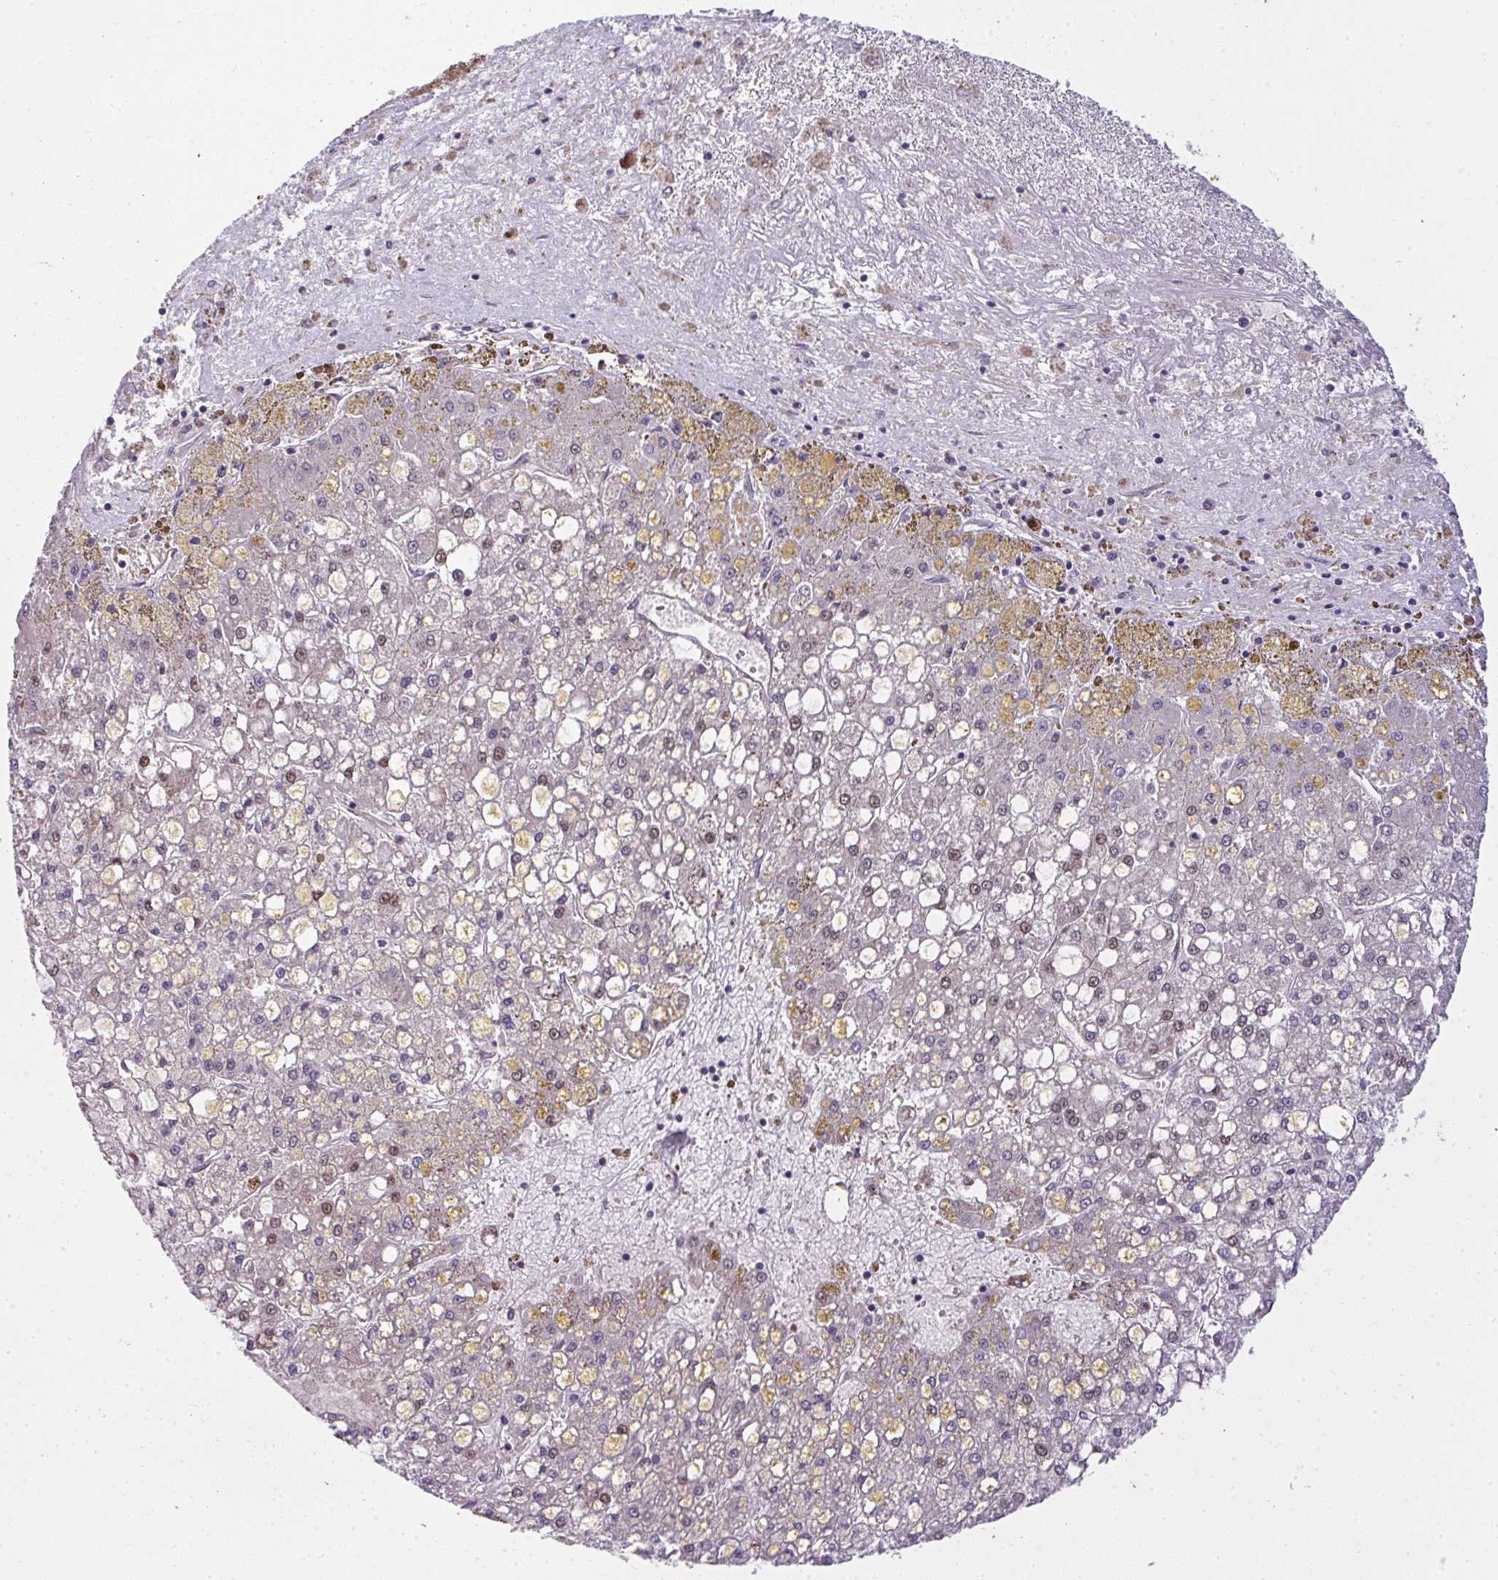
{"staining": {"intensity": "moderate", "quantity": "<25%", "location": "nuclear"}, "tissue": "liver cancer", "cell_type": "Tumor cells", "image_type": "cancer", "snomed": [{"axis": "morphology", "description": "Carcinoma, Hepatocellular, NOS"}, {"axis": "topography", "description": "Liver"}], "caption": "The immunohistochemical stain labels moderate nuclear expression in tumor cells of liver hepatocellular carcinoma tissue.", "gene": "RDH14", "patient": {"sex": "male", "age": 67}}